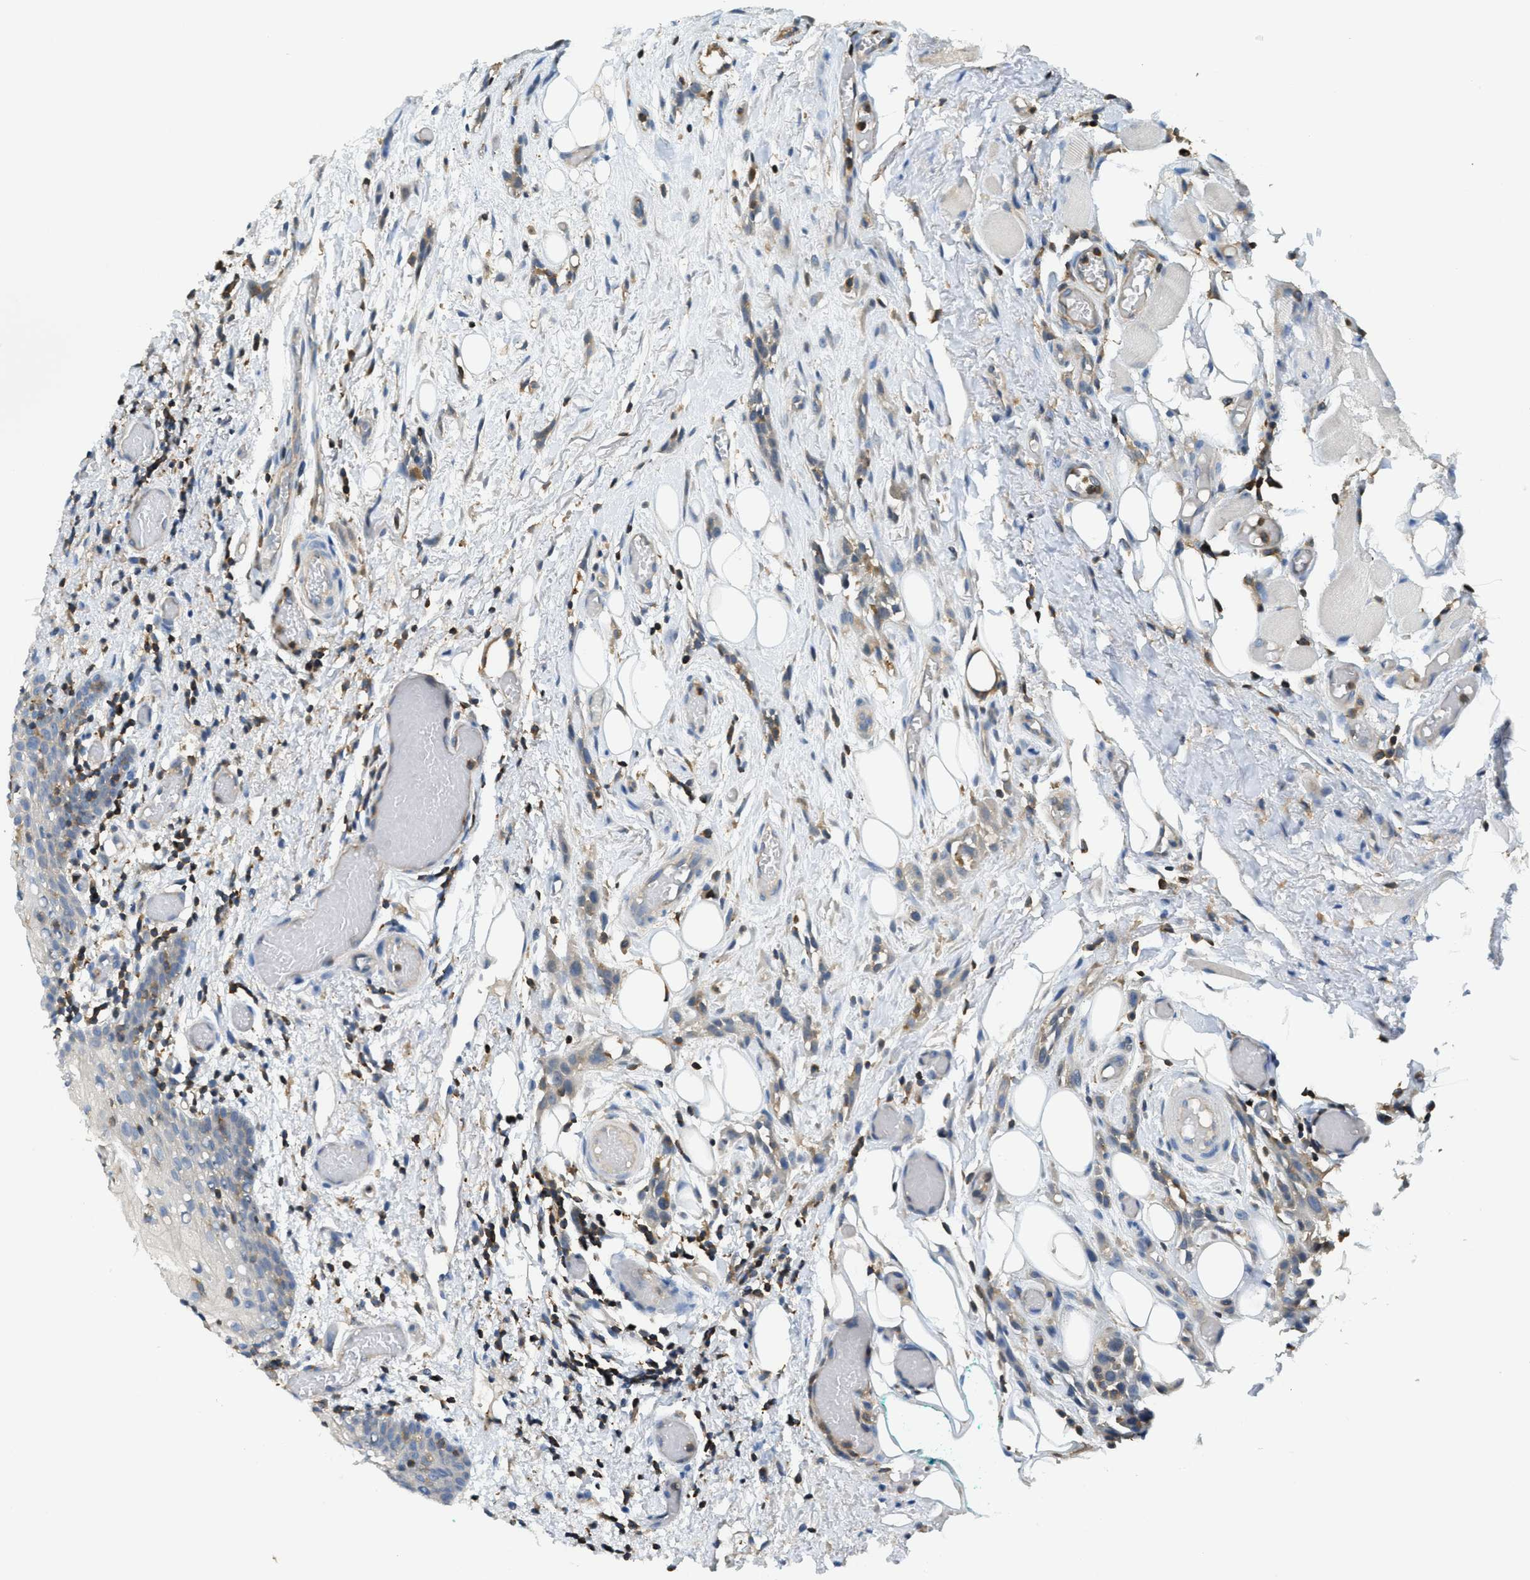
{"staining": {"intensity": "weak", "quantity": "25%-75%", "location": "cytoplasmic/membranous"}, "tissue": "oral mucosa", "cell_type": "Squamous epithelial cells", "image_type": "normal", "snomed": [{"axis": "morphology", "description": "Normal tissue, NOS"}, {"axis": "morphology", "description": "Squamous cell carcinoma, NOS"}, {"axis": "topography", "description": "Oral tissue"}, {"axis": "topography", "description": "Salivary gland"}, {"axis": "topography", "description": "Head-Neck"}], "caption": "A photomicrograph showing weak cytoplasmic/membranous expression in about 25%-75% of squamous epithelial cells in normal oral mucosa, as visualized by brown immunohistochemical staining.", "gene": "GRIK2", "patient": {"sex": "female", "age": 62}}